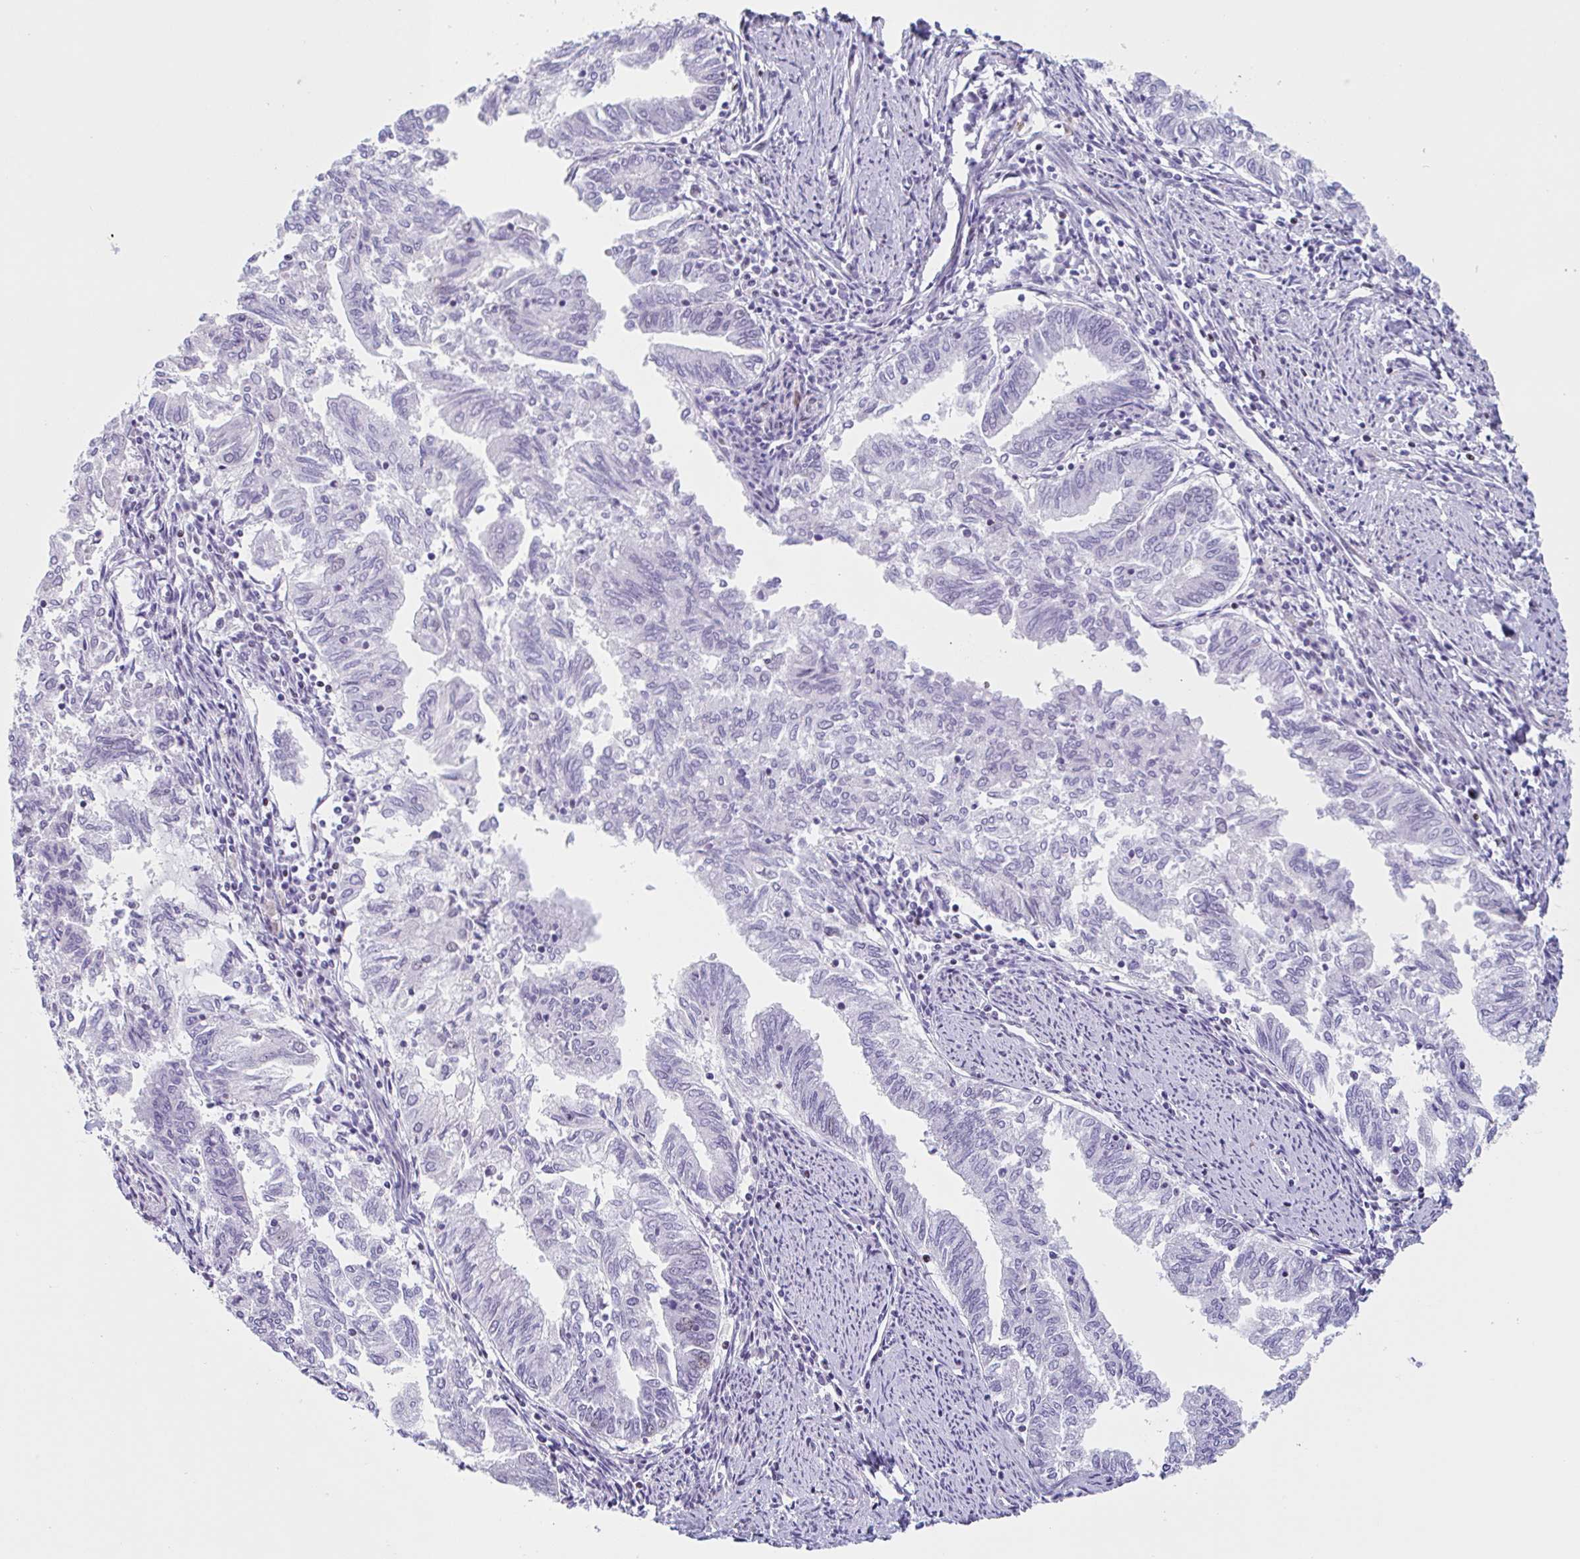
{"staining": {"intensity": "negative", "quantity": "none", "location": "none"}, "tissue": "endometrial cancer", "cell_type": "Tumor cells", "image_type": "cancer", "snomed": [{"axis": "morphology", "description": "Adenocarcinoma, NOS"}, {"axis": "topography", "description": "Endometrium"}], "caption": "Tumor cells show no significant protein positivity in endometrial adenocarcinoma. (DAB immunohistochemistry with hematoxylin counter stain).", "gene": "LENG9", "patient": {"sex": "female", "age": 79}}